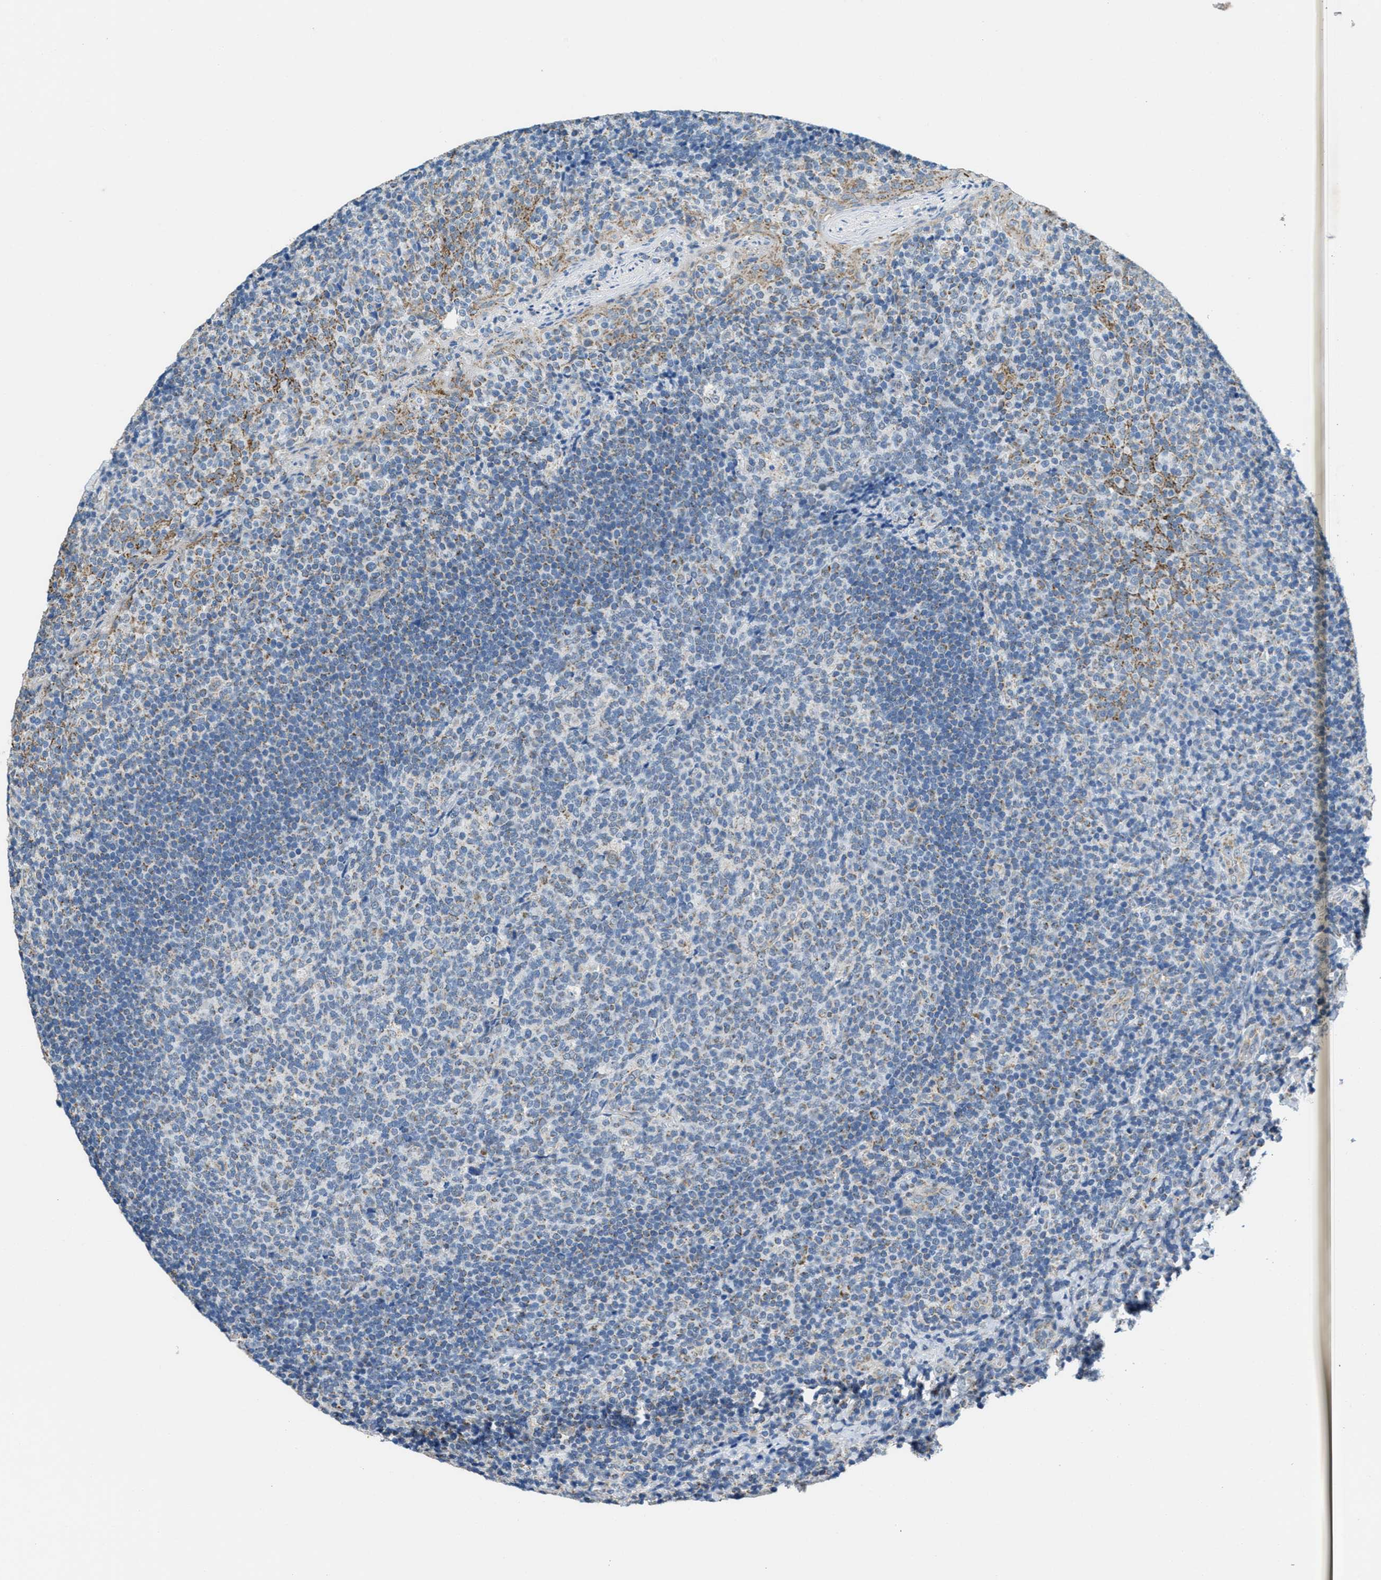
{"staining": {"intensity": "weak", "quantity": "<25%", "location": "cytoplasmic/membranous"}, "tissue": "tonsil", "cell_type": "Germinal center cells", "image_type": "normal", "snomed": [{"axis": "morphology", "description": "Normal tissue, NOS"}, {"axis": "topography", "description": "Tonsil"}], "caption": "Immunohistochemical staining of normal human tonsil shows no significant positivity in germinal center cells. Brightfield microscopy of immunohistochemistry stained with DAB (brown) and hematoxylin (blue), captured at high magnification.", "gene": "TOMM70", "patient": {"sex": "male", "age": 17}}